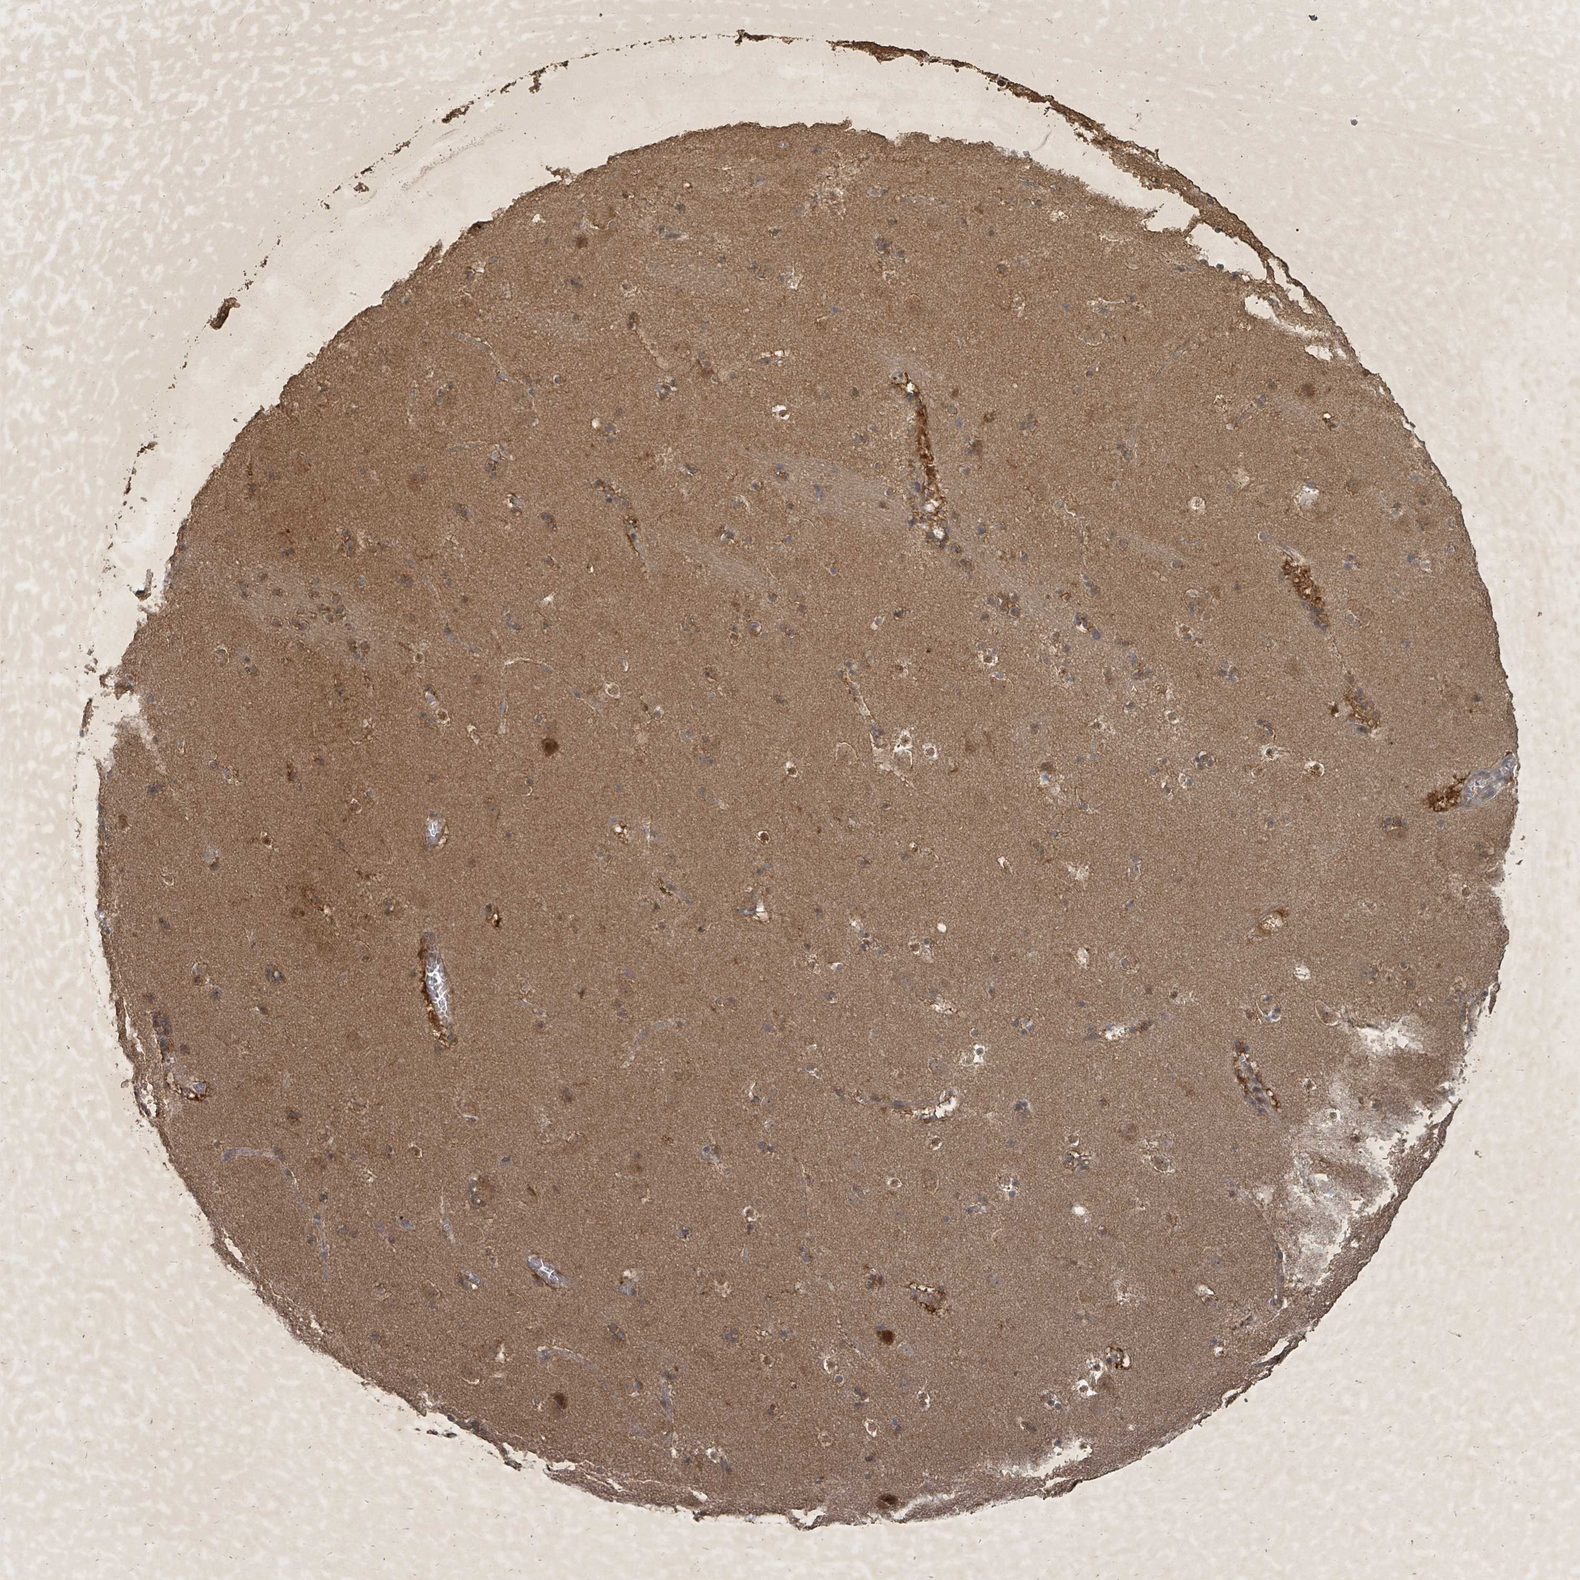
{"staining": {"intensity": "moderate", "quantity": "25%-75%", "location": "cytoplasmic/membranous,nuclear"}, "tissue": "caudate", "cell_type": "Glial cells", "image_type": "normal", "snomed": [{"axis": "morphology", "description": "Normal tissue, NOS"}, {"axis": "topography", "description": "Lateral ventricle wall"}], "caption": "A histopathology image showing moderate cytoplasmic/membranous,nuclear staining in approximately 25%-75% of glial cells in normal caudate, as visualized by brown immunohistochemical staining.", "gene": "KDM4E", "patient": {"sex": "male", "age": 45}}